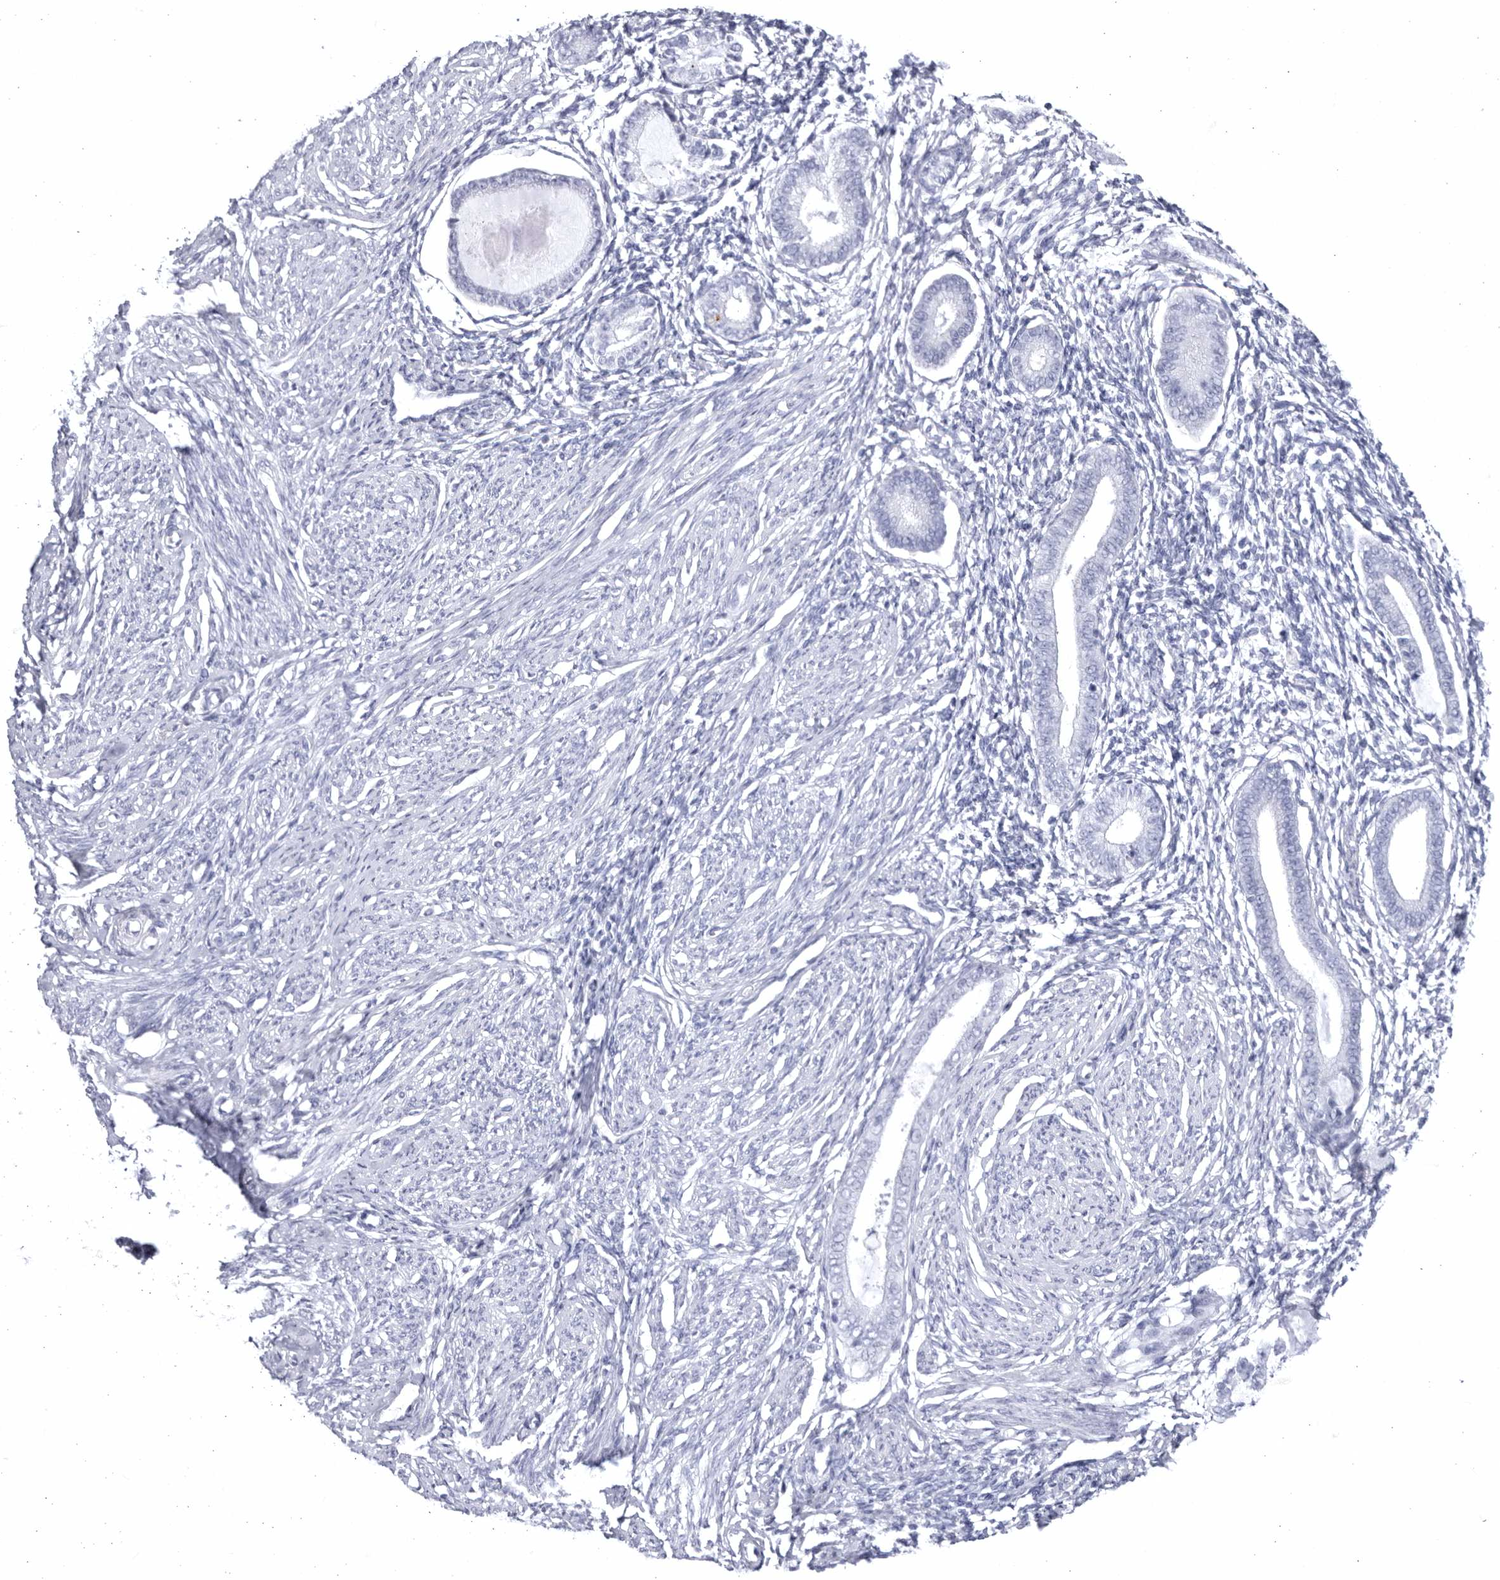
{"staining": {"intensity": "negative", "quantity": "none", "location": "none"}, "tissue": "endometrium", "cell_type": "Cells in endometrial stroma", "image_type": "normal", "snomed": [{"axis": "morphology", "description": "Normal tissue, NOS"}, {"axis": "topography", "description": "Endometrium"}], "caption": "Immunohistochemistry photomicrograph of unremarkable endometrium: human endometrium stained with DAB shows no significant protein positivity in cells in endometrial stroma. (DAB (3,3'-diaminobenzidine) immunohistochemistry visualized using brightfield microscopy, high magnification).", "gene": "CCDC181", "patient": {"sex": "female", "age": 56}}